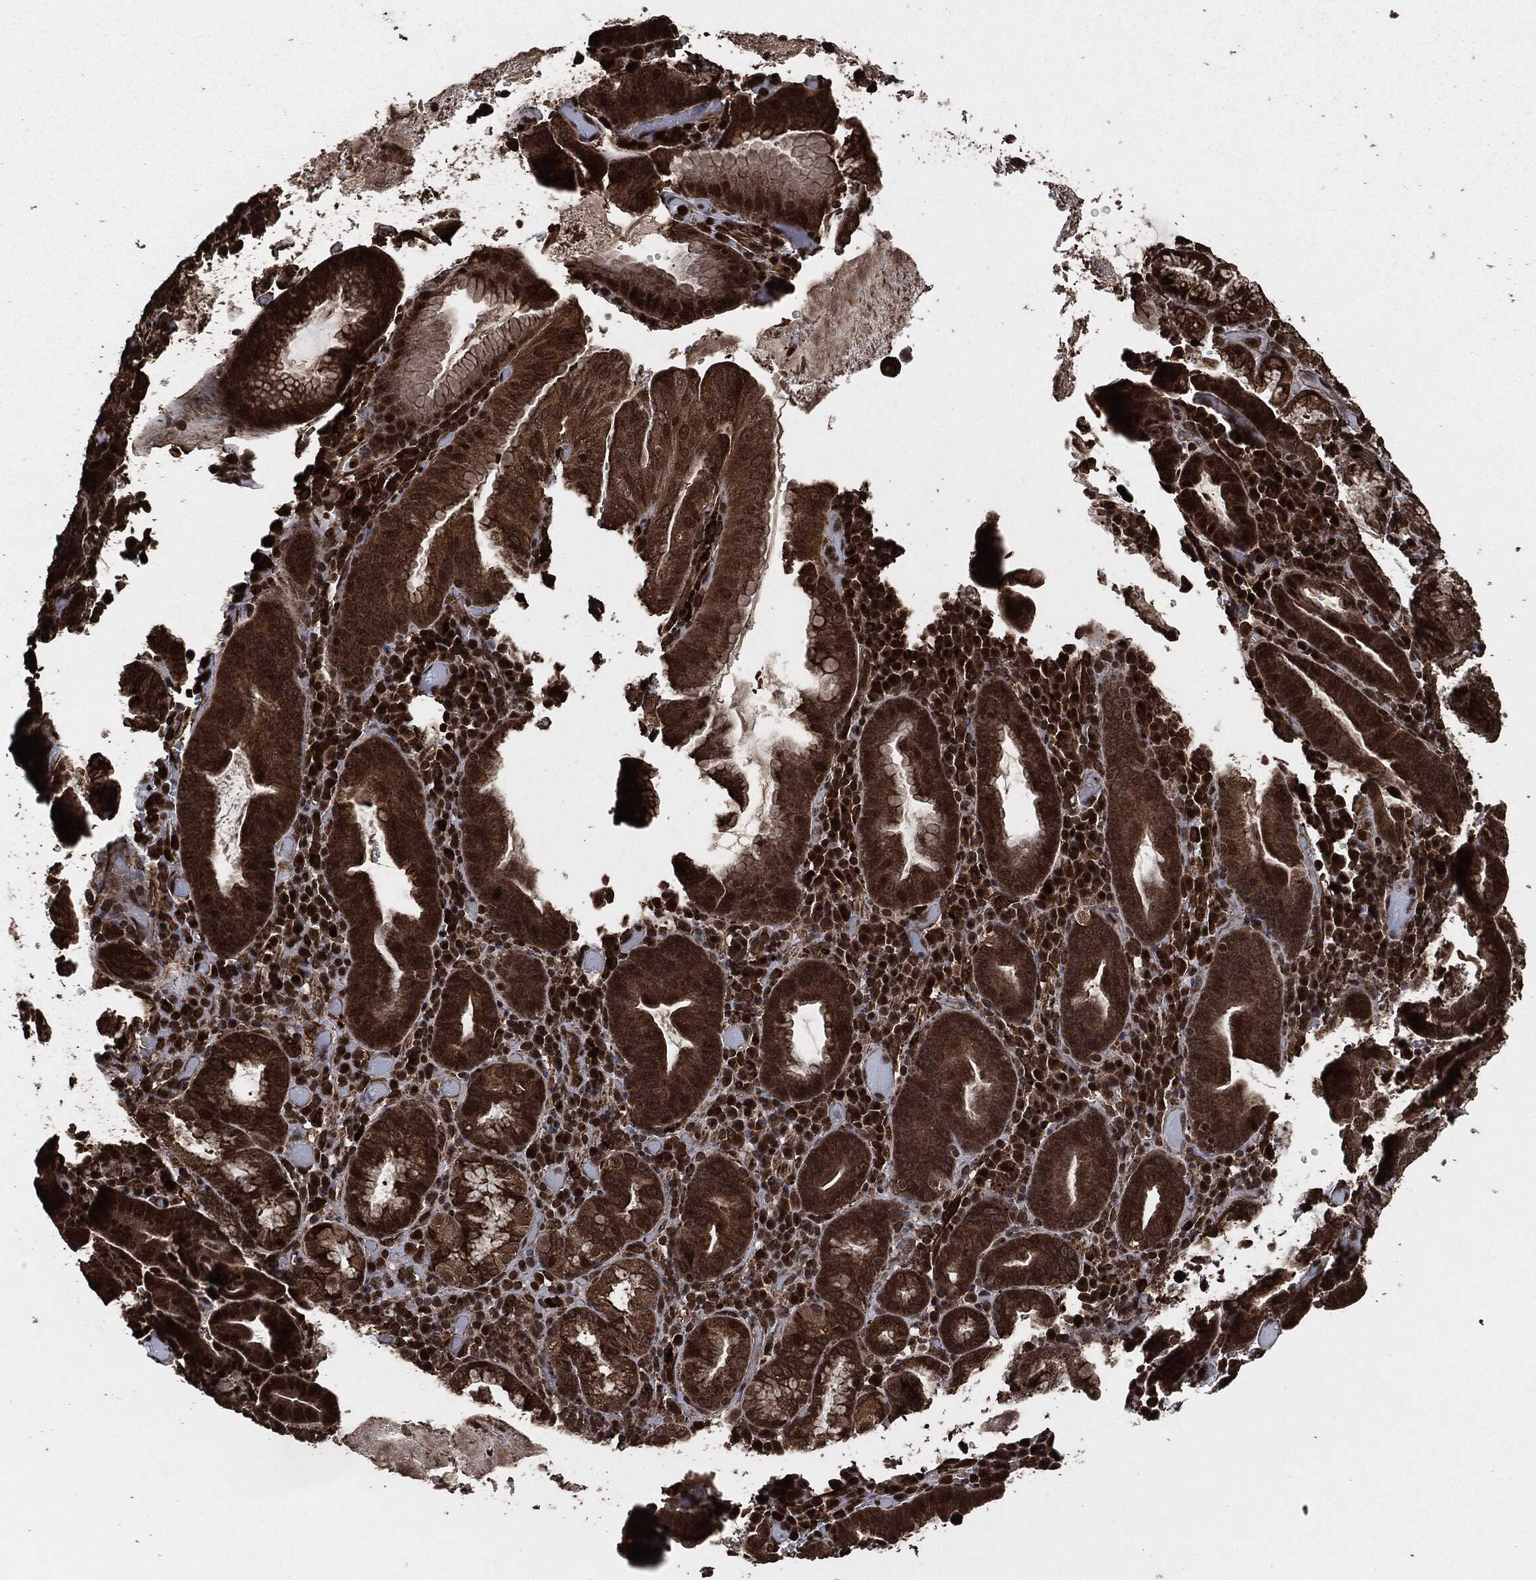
{"staining": {"intensity": "strong", "quantity": "25%-75%", "location": "cytoplasmic/membranous,nuclear"}, "tissue": "stomach cancer", "cell_type": "Tumor cells", "image_type": "cancer", "snomed": [{"axis": "morphology", "description": "Adenocarcinoma, NOS"}, {"axis": "topography", "description": "Stomach"}], "caption": "High-magnification brightfield microscopy of stomach cancer stained with DAB (3,3'-diaminobenzidine) (brown) and counterstained with hematoxylin (blue). tumor cells exhibit strong cytoplasmic/membranous and nuclear expression is identified in approximately25%-75% of cells. The staining was performed using DAB to visualize the protein expression in brown, while the nuclei were stained in blue with hematoxylin (Magnification: 20x).", "gene": "EGFR", "patient": {"sex": "male", "age": 79}}